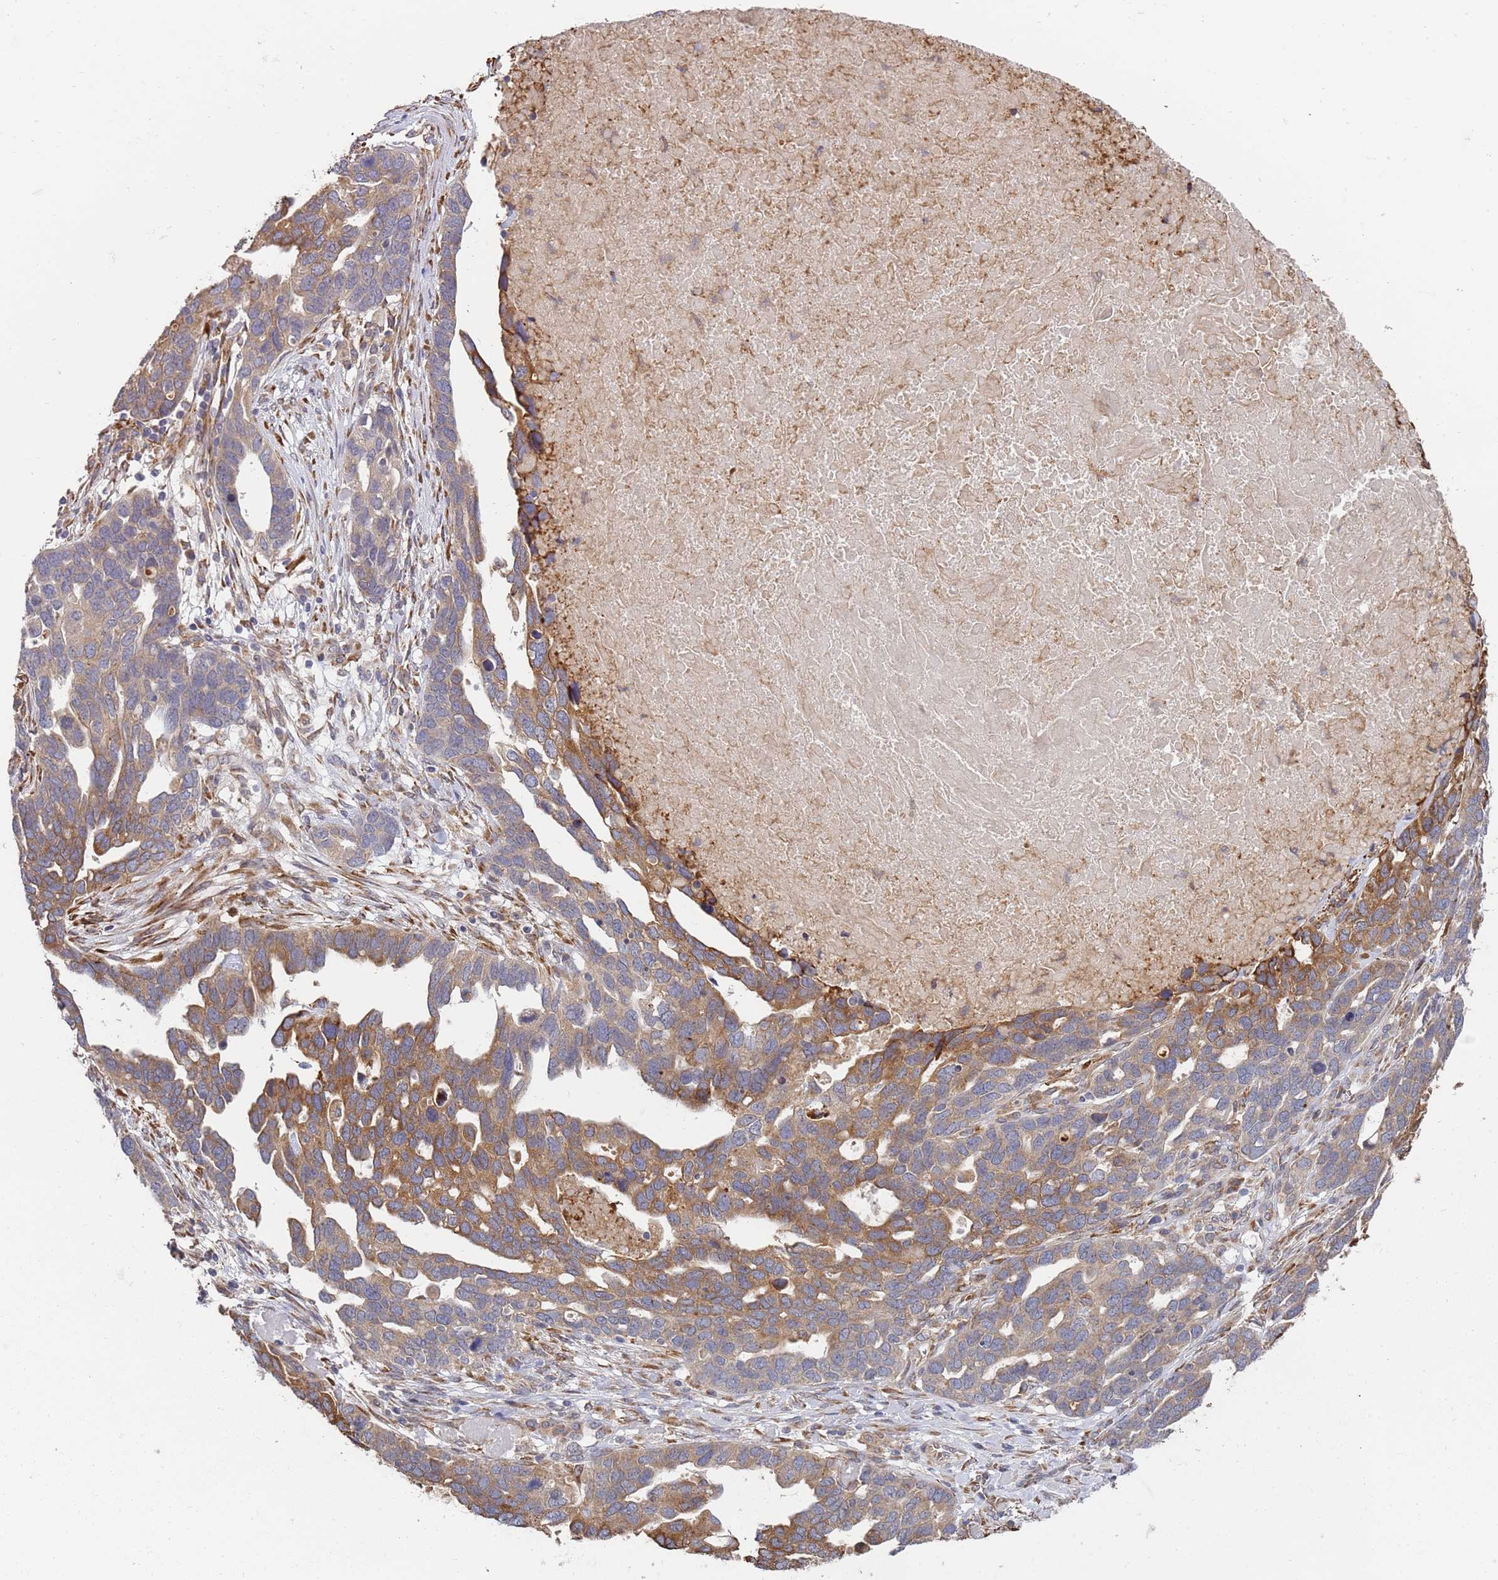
{"staining": {"intensity": "moderate", "quantity": ">75%", "location": "cytoplasmic/membranous"}, "tissue": "ovarian cancer", "cell_type": "Tumor cells", "image_type": "cancer", "snomed": [{"axis": "morphology", "description": "Cystadenocarcinoma, serous, NOS"}, {"axis": "topography", "description": "Ovary"}], "caption": "Immunohistochemistry staining of ovarian serous cystadenocarcinoma, which shows medium levels of moderate cytoplasmic/membranous expression in about >75% of tumor cells indicating moderate cytoplasmic/membranous protein staining. The staining was performed using DAB (3,3'-diaminobenzidine) (brown) for protein detection and nuclei were counterstained in hematoxylin (blue).", "gene": "VRK2", "patient": {"sex": "female", "age": 54}}